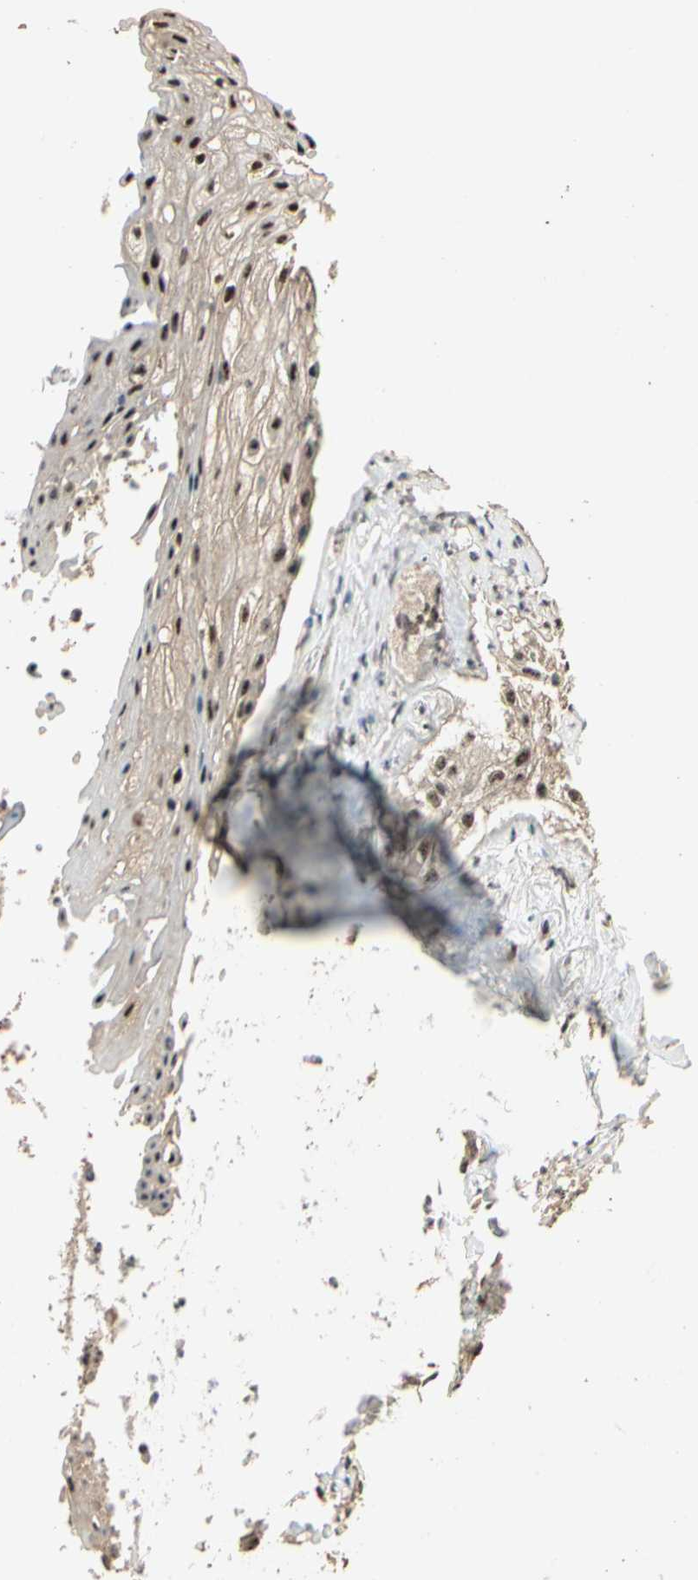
{"staining": {"intensity": "moderate", "quantity": ">75%", "location": "nuclear"}, "tissue": "skin cancer", "cell_type": "Tumor cells", "image_type": "cancer", "snomed": [{"axis": "morphology", "description": "Squamous cell carcinoma, NOS"}, {"axis": "topography", "description": "Skin"}], "caption": "Approximately >75% of tumor cells in skin squamous cell carcinoma demonstrate moderate nuclear protein positivity as visualized by brown immunohistochemical staining.", "gene": "RBM25", "patient": {"sex": "male", "age": 65}}